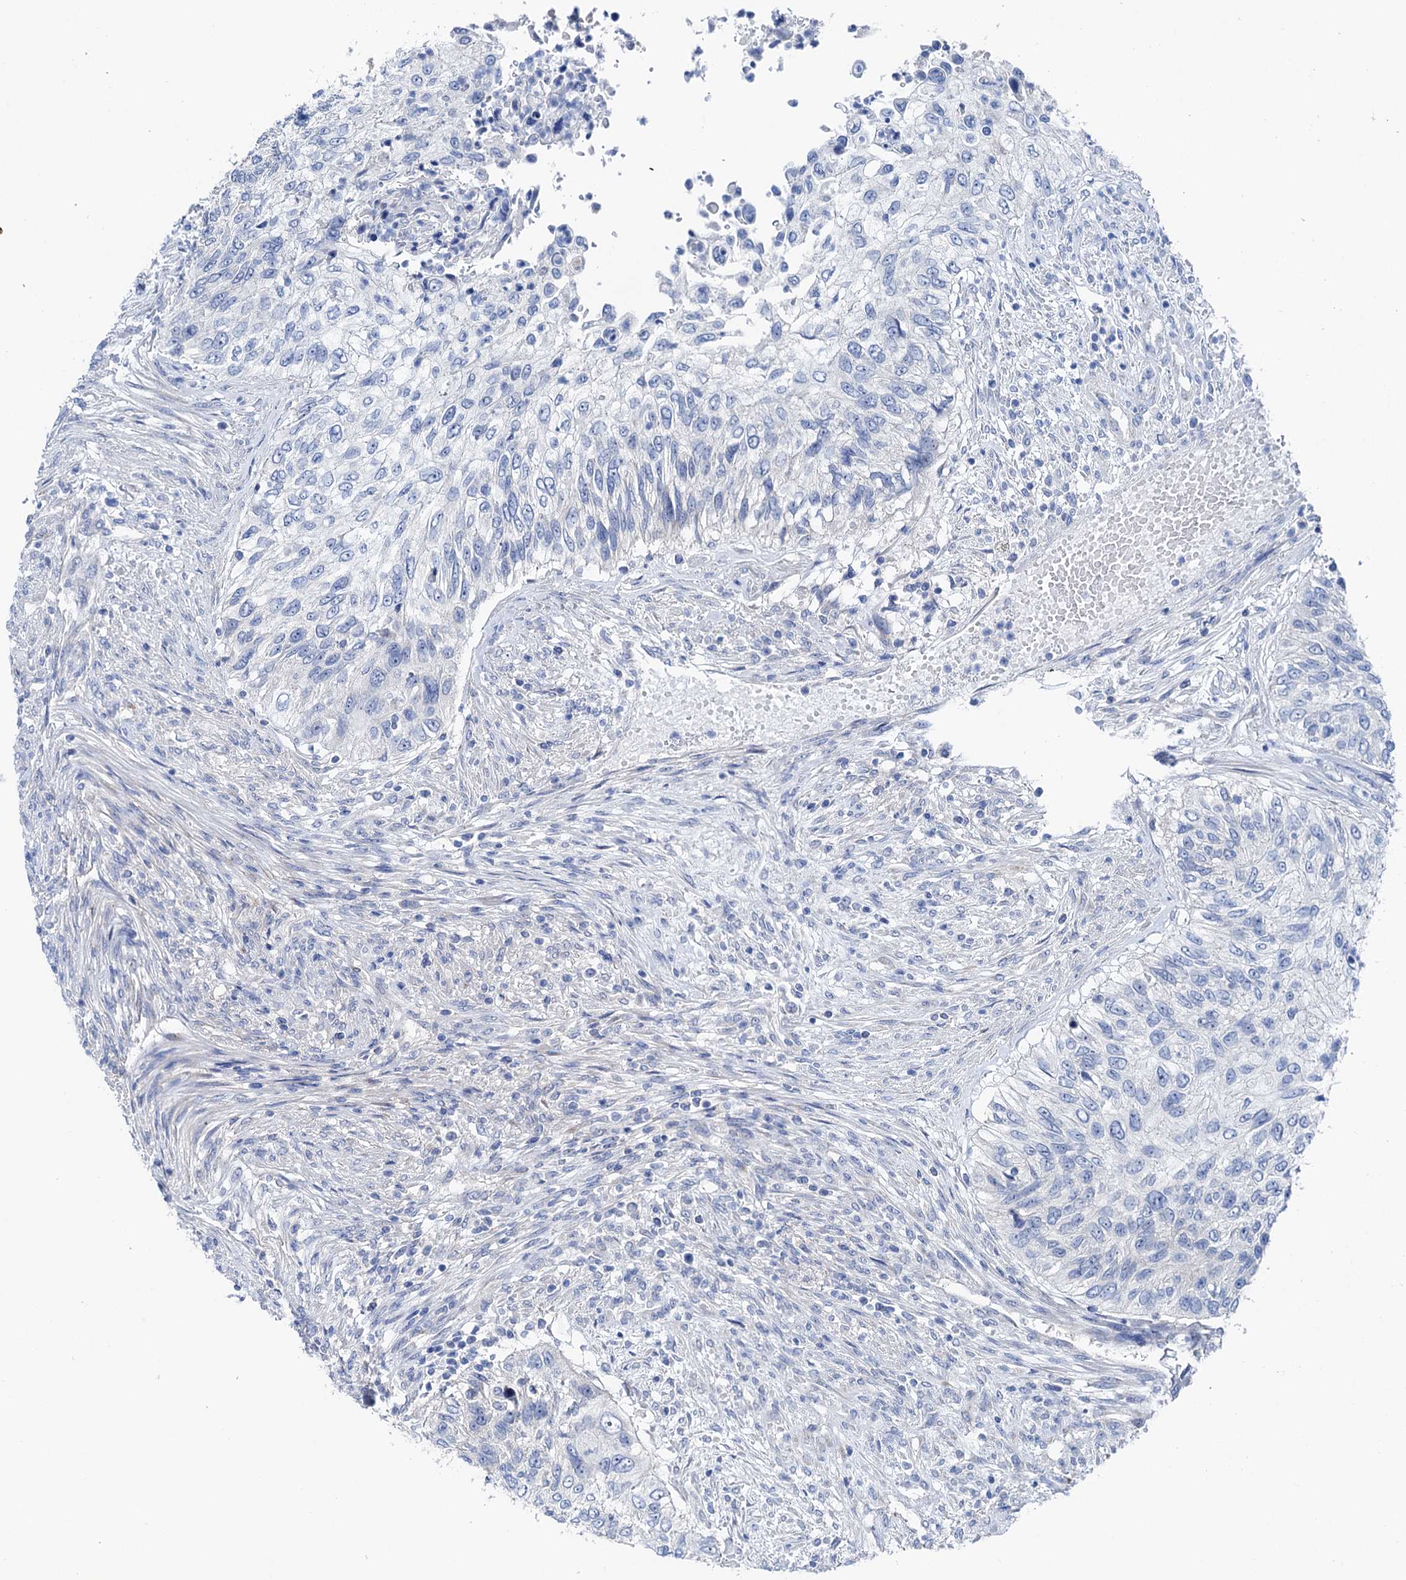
{"staining": {"intensity": "negative", "quantity": "none", "location": "none"}, "tissue": "urothelial cancer", "cell_type": "Tumor cells", "image_type": "cancer", "snomed": [{"axis": "morphology", "description": "Urothelial carcinoma, High grade"}, {"axis": "topography", "description": "Urinary bladder"}], "caption": "A photomicrograph of high-grade urothelial carcinoma stained for a protein reveals no brown staining in tumor cells.", "gene": "SHROOM1", "patient": {"sex": "female", "age": 60}}